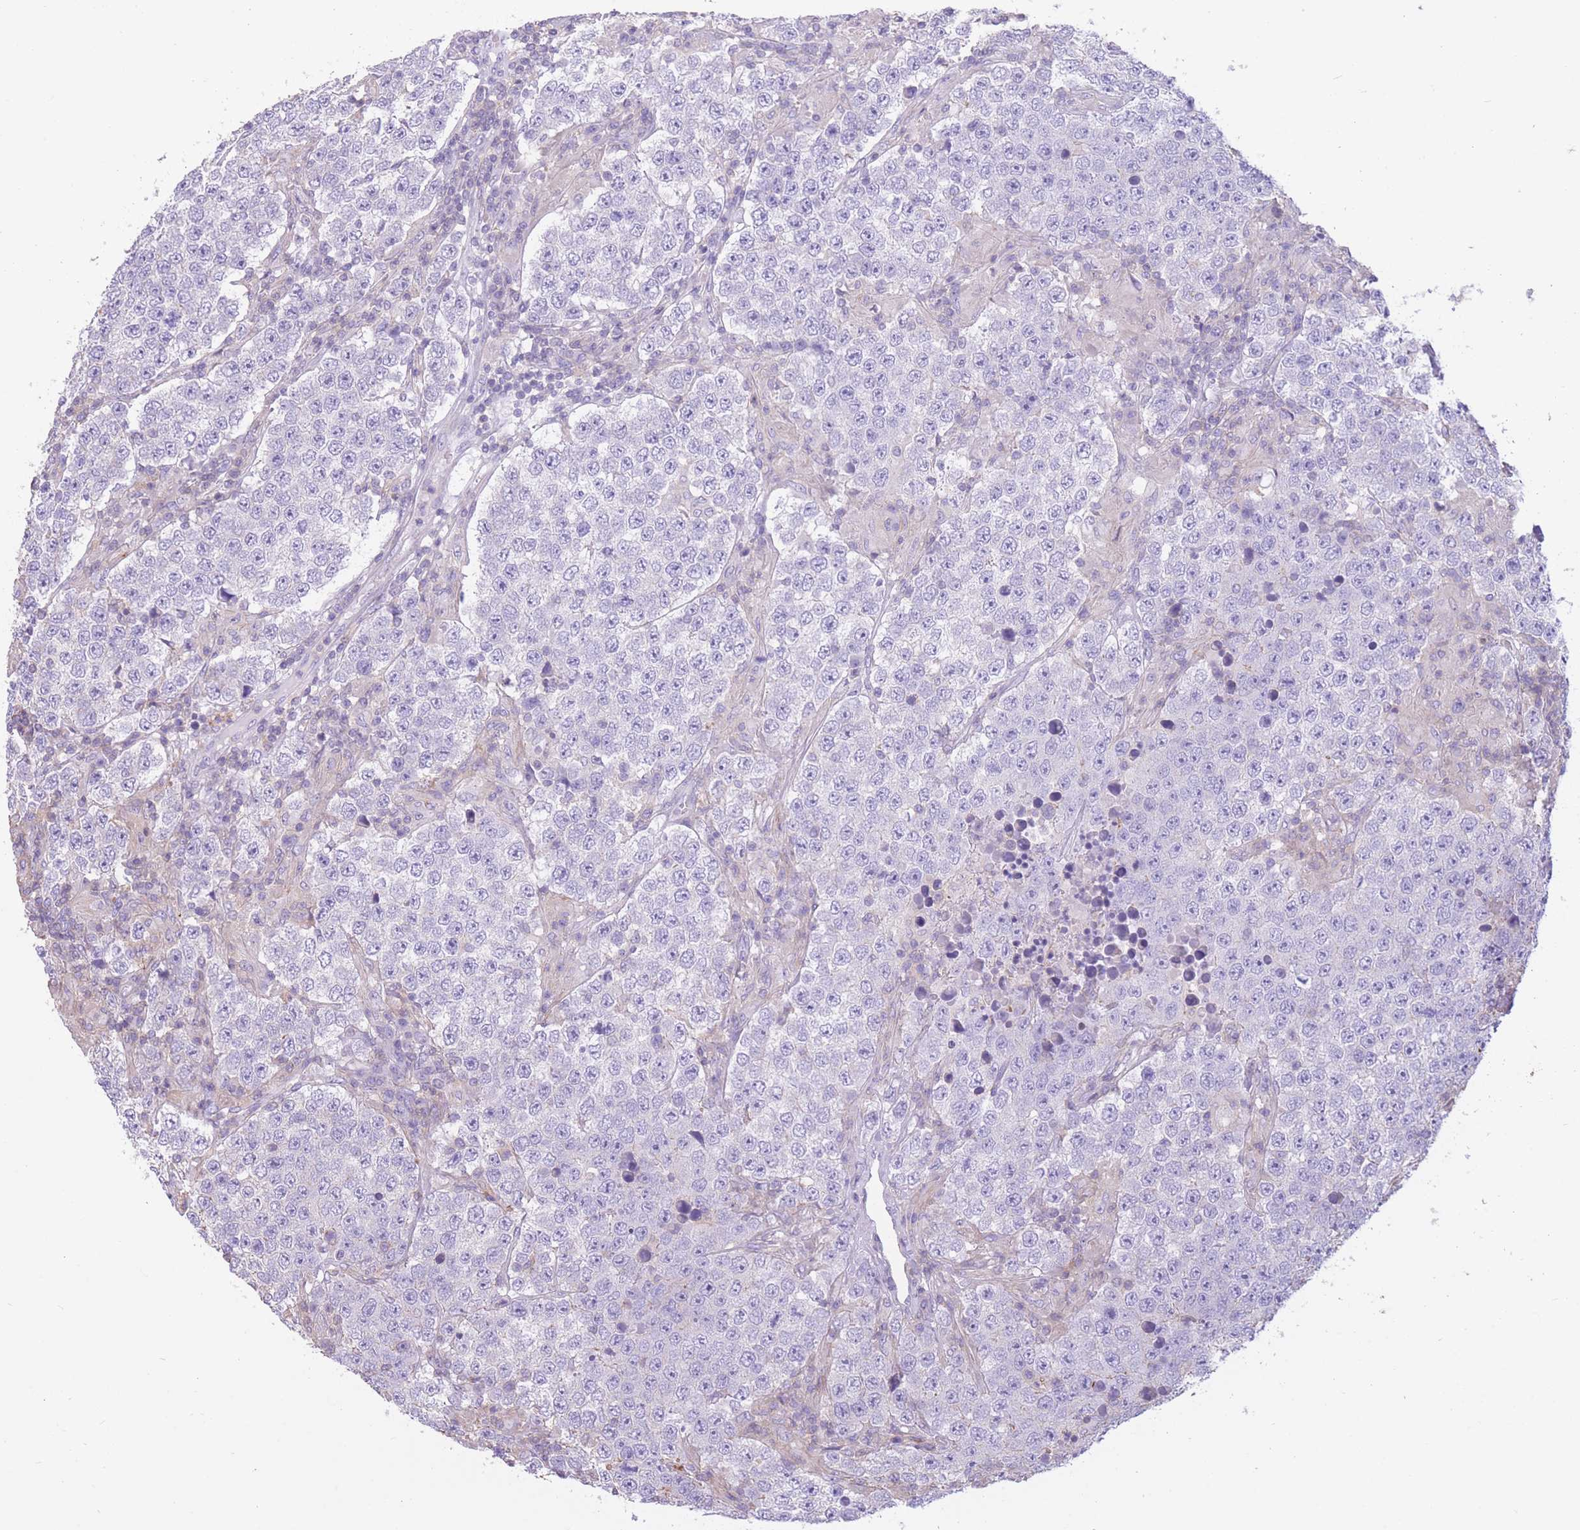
{"staining": {"intensity": "negative", "quantity": "none", "location": "none"}, "tissue": "testis cancer", "cell_type": "Tumor cells", "image_type": "cancer", "snomed": [{"axis": "morphology", "description": "Normal tissue, NOS"}, {"axis": "morphology", "description": "Urothelial carcinoma, High grade"}, {"axis": "morphology", "description": "Seminoma, NOS"}, {"axis": "morphology", "description": "Carcinoma, Embryonal, NOS"}, {"axis": "topography", "description": "Urinary bladder"}, {"axis": "topography", "description": "Testis"}], "caption": "Human testis cancer (embryonal carcinoma) stained for a protein using IHC displays no expression in tumor cells.", "gene": "PDHA1", "patient": {"sex": "male", "age": 41}}